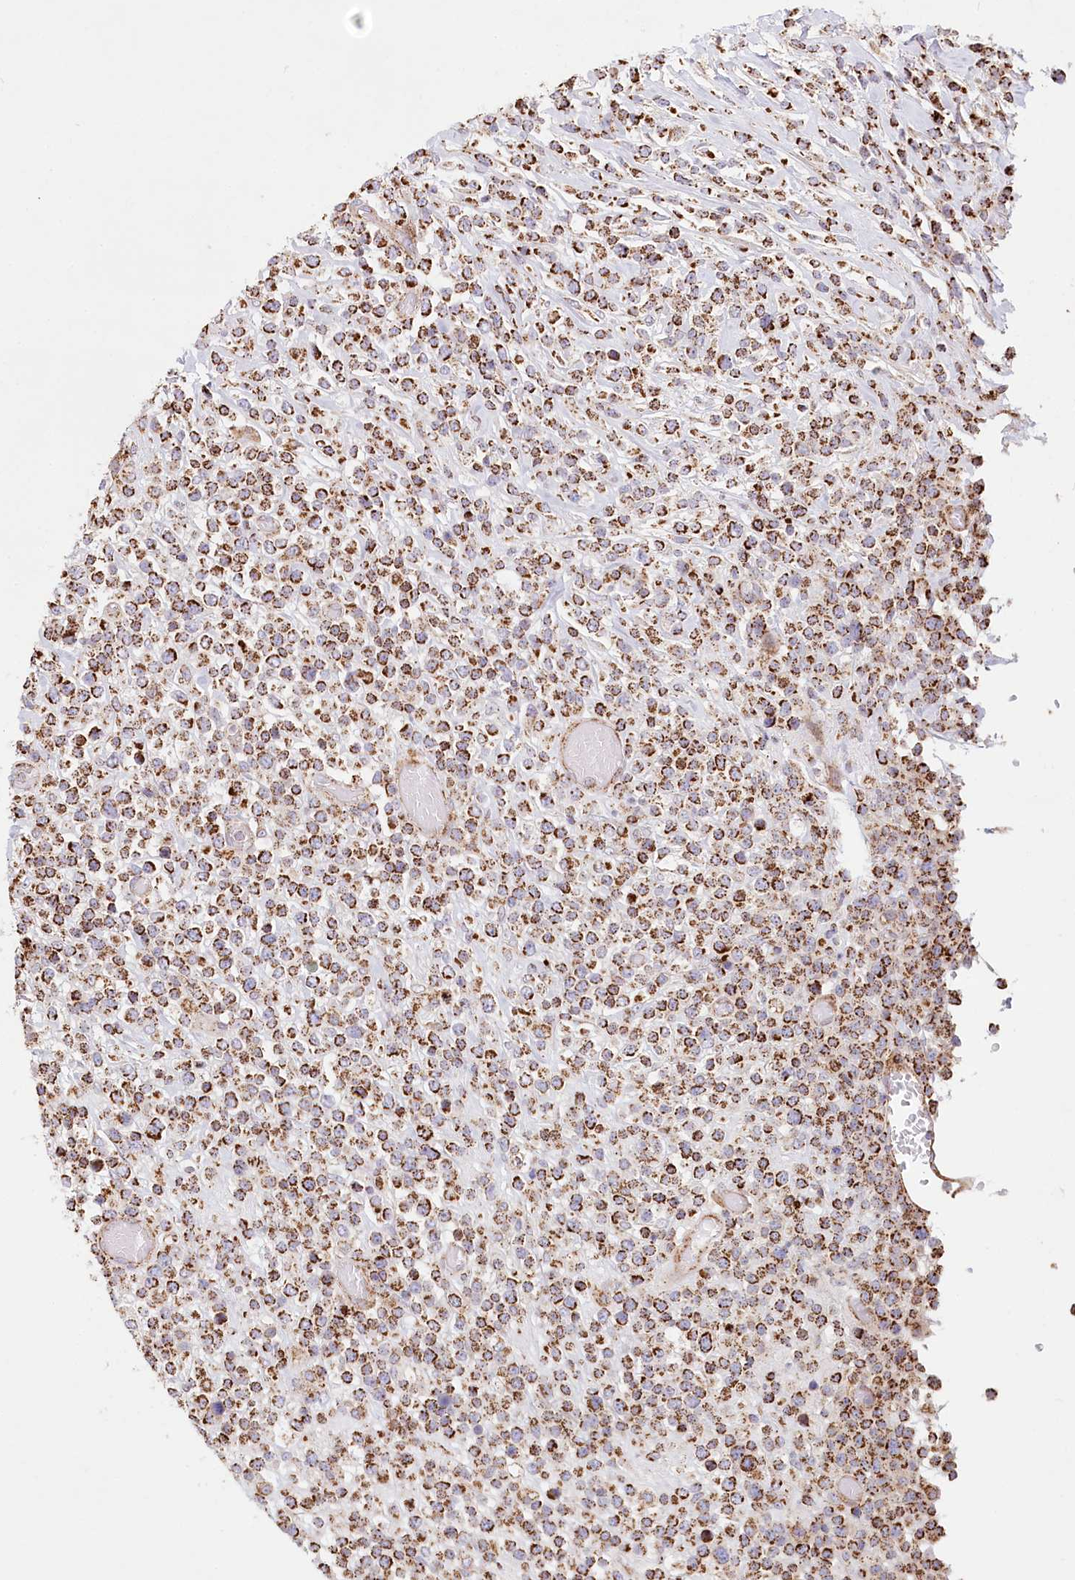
{"staining": {"intensity": "strong", "quantity": ">75%", "location": "cytoplasmic/membranous"}, "tissue": "lymphoma", "cell_type": "Tumor cells", "image_type": "cancer", "snomed": [{"axis": "morphology", "description": "Malignant lymphoma, non-Hodgkin's type, High grade"}, {"axis": "topography", "description": "Colon"}], "caption": "There is high levels of strong cytoplasmic/membranous staining in tumor cells of lymphoma, as demonstrated by immunohistochemical staining (brown color).", "gene": "UMPS", "patient": {"sex": "female", "age": 53}}